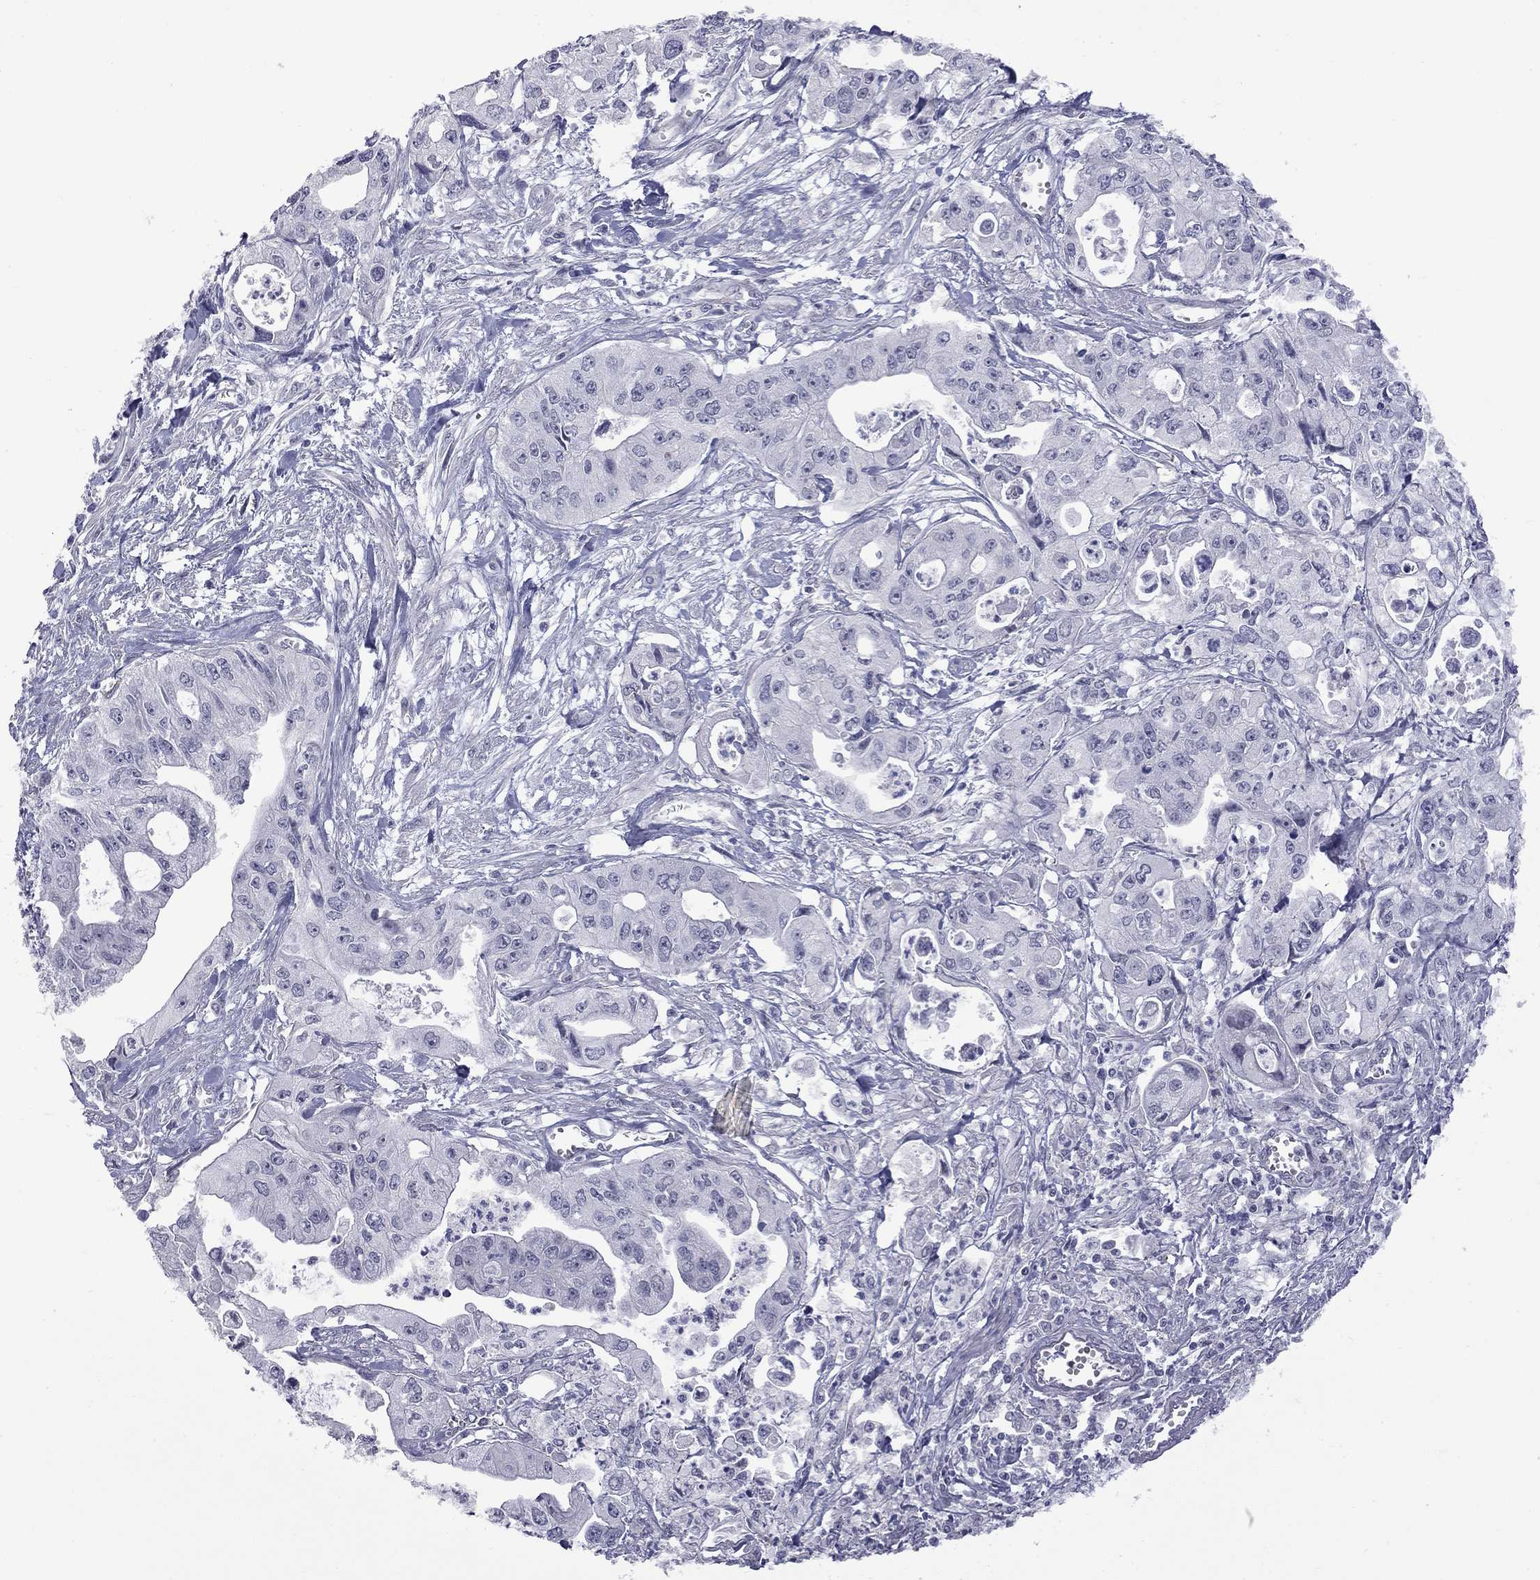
{"staining": {"intensity": "negative", "quantity": "none", "location": "none"}, "tissue": "pancreatic cancer", "cell_type": "Tumor cells", "image_type": "cancer", "snomed": [{"axis": "morphology", "description": "Adenocarcinoma, NOS"}, {"axis": "topography", "description": "Pancreas"}], "caption": "Human pancreatic adenocarcinoma stained for a protein using IHC exhibits no positivity in tumor cells.", "gene": "GSG1L", "patient": {"sex": "male", "age": 70}}